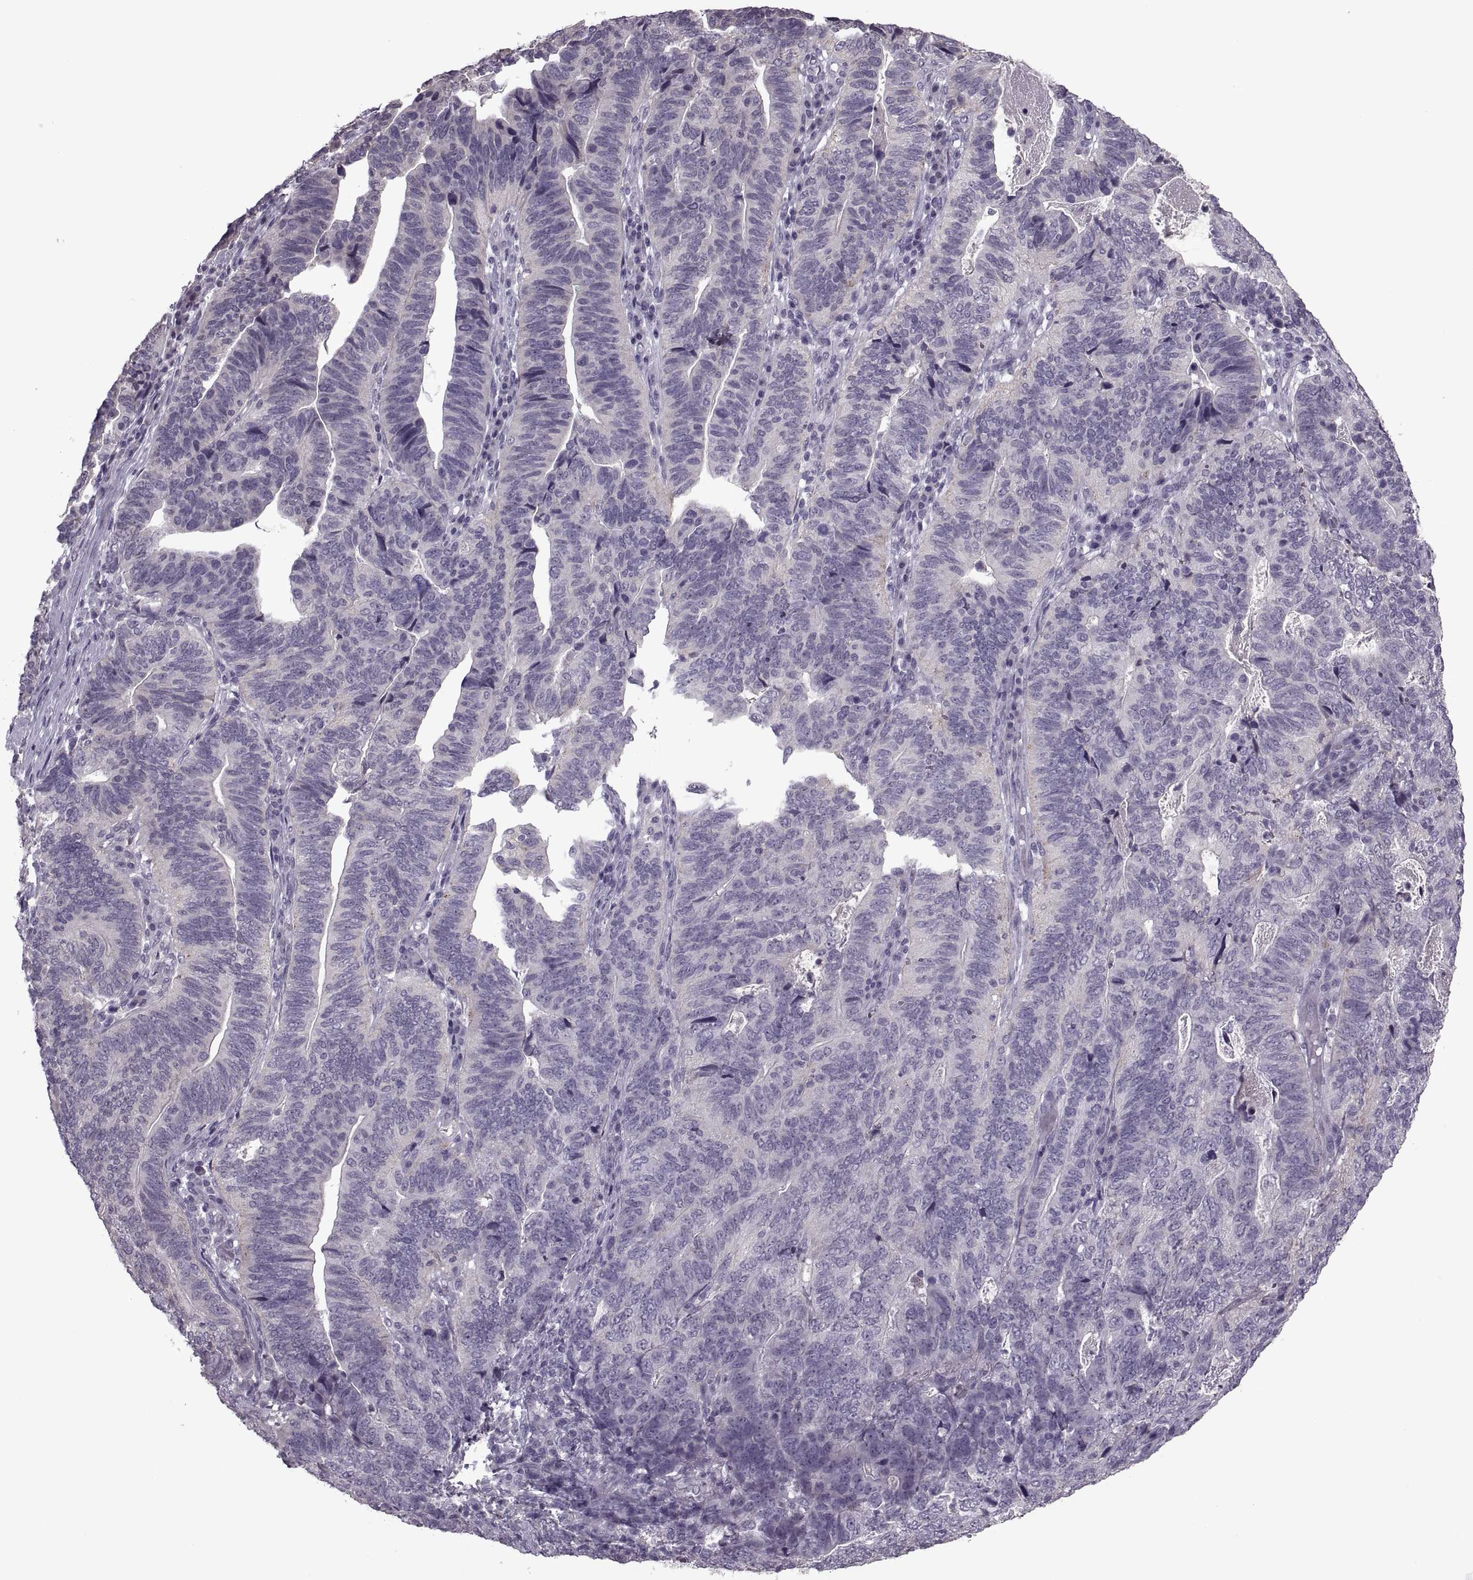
{"staining": {"intensity": "negative", "quantity": "none", "location": "none"}, "tissue": "stomach cancer", "cell_type": "Tumor cells", "image_type": "cancer", "snomed": [{"axis": "morphology", "description": "Adenocarcinoma, NOS"}, {"axis": "topography", "description": "Stomach, upper"}], "caption": "Immunohistochemistry histopathology image of neoplastic tissue: human stomach adenocarcinoma stained with DAB (3,3'-diaminobenzidine) exhibits no significant protein positivity in tumor cells.", "gene": "MGAT4D", "patient": {"sex": "female", "age": 67}}